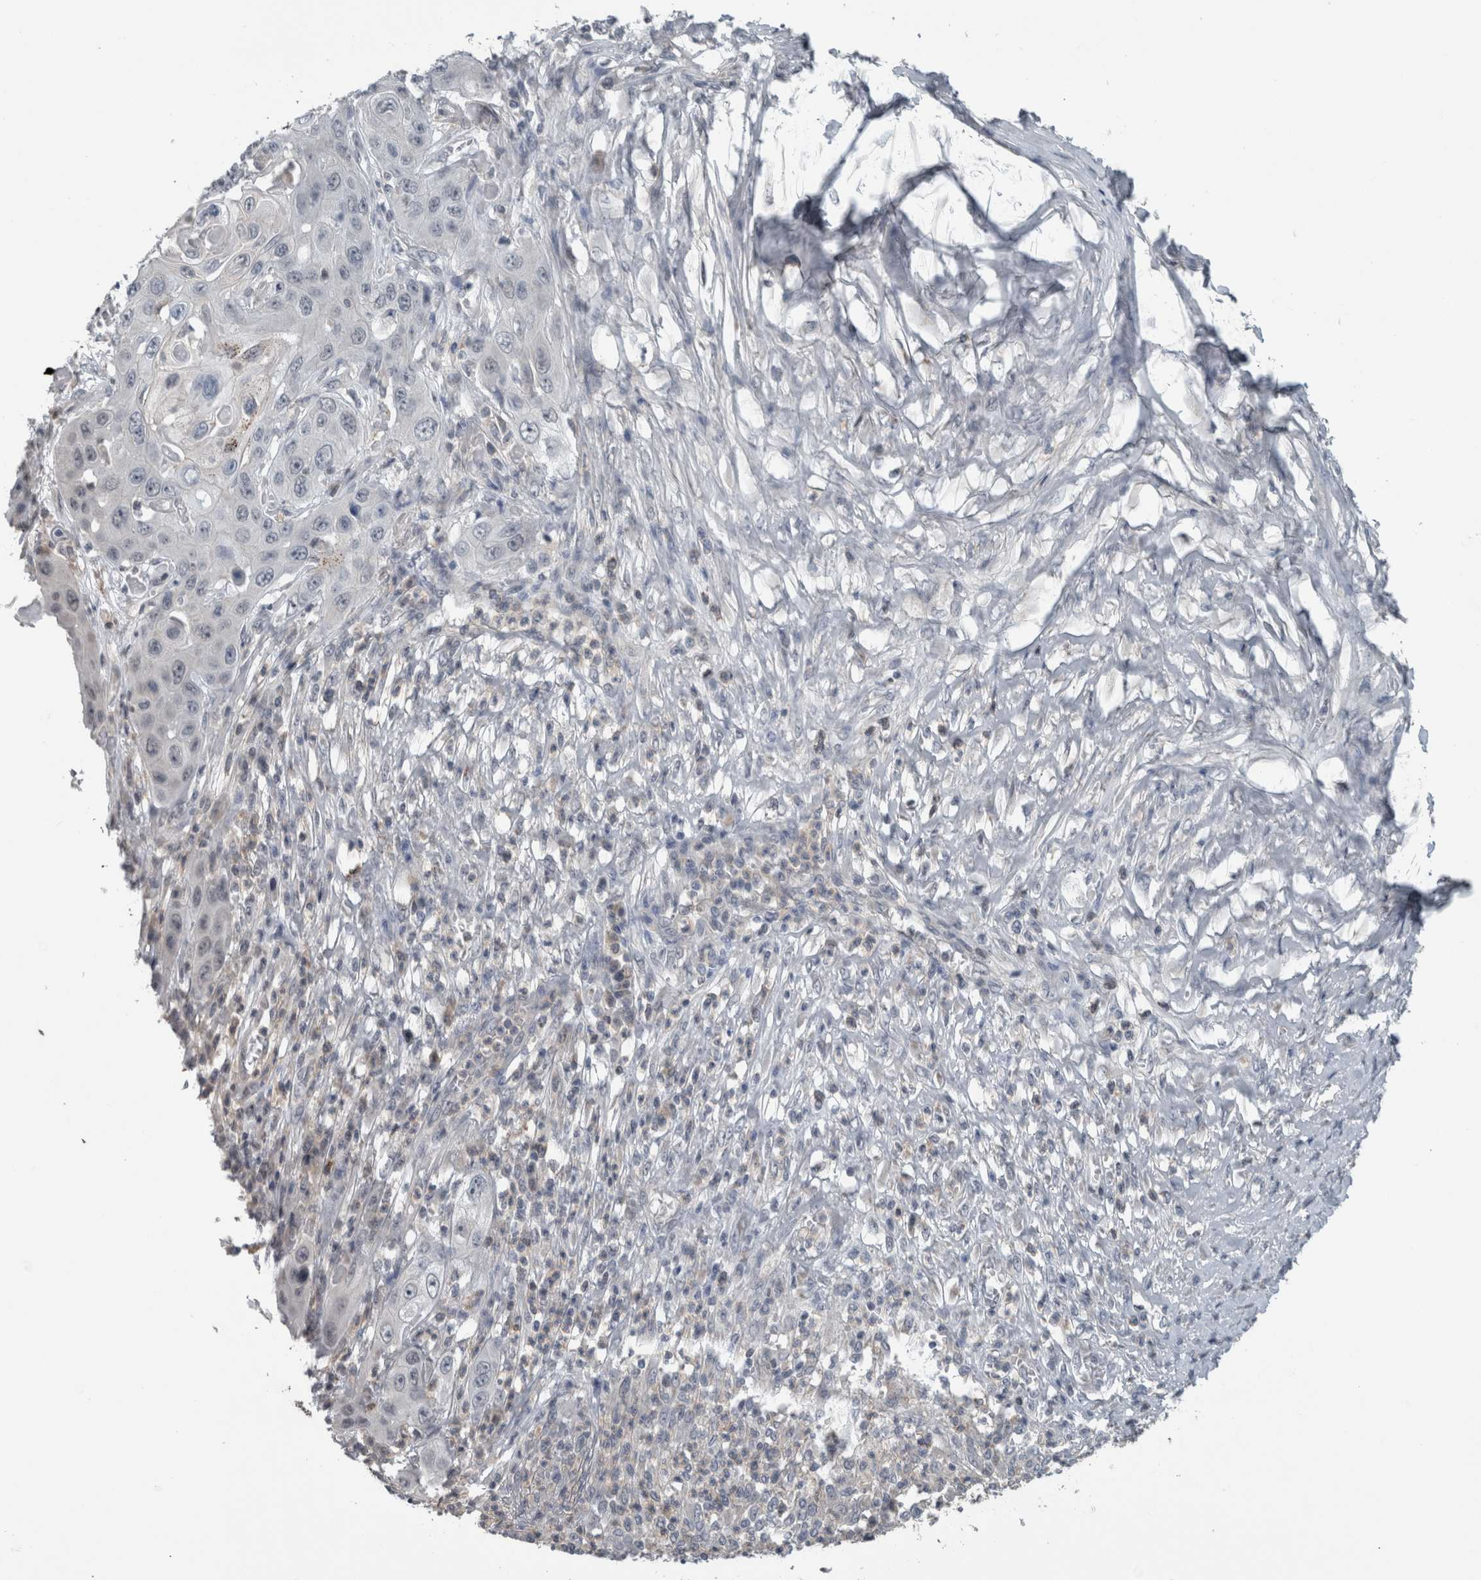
{"staining": {"intensity": "negative", "quantity": "none", "location": "none"}, "tissue": "skin cancer", "cell_type": "Tumor cells", "image_type": "cancer", "snomed": [{"axis": "morphology", "description": "Squamous cell carcinoma, NOS"}, {"axis": "topography", "description": "Skin"}], "caption": "Immunohistochemistry photomicrograph of neoplastic tissue: human skin cancer (squamous cell carcinoma) stained with DAB (3,3'-diaminobenzidine) shows no significant protein expression in tumor cells.", "gene": "ACSF2", "patient": {"sex": "male", "age": 55}}